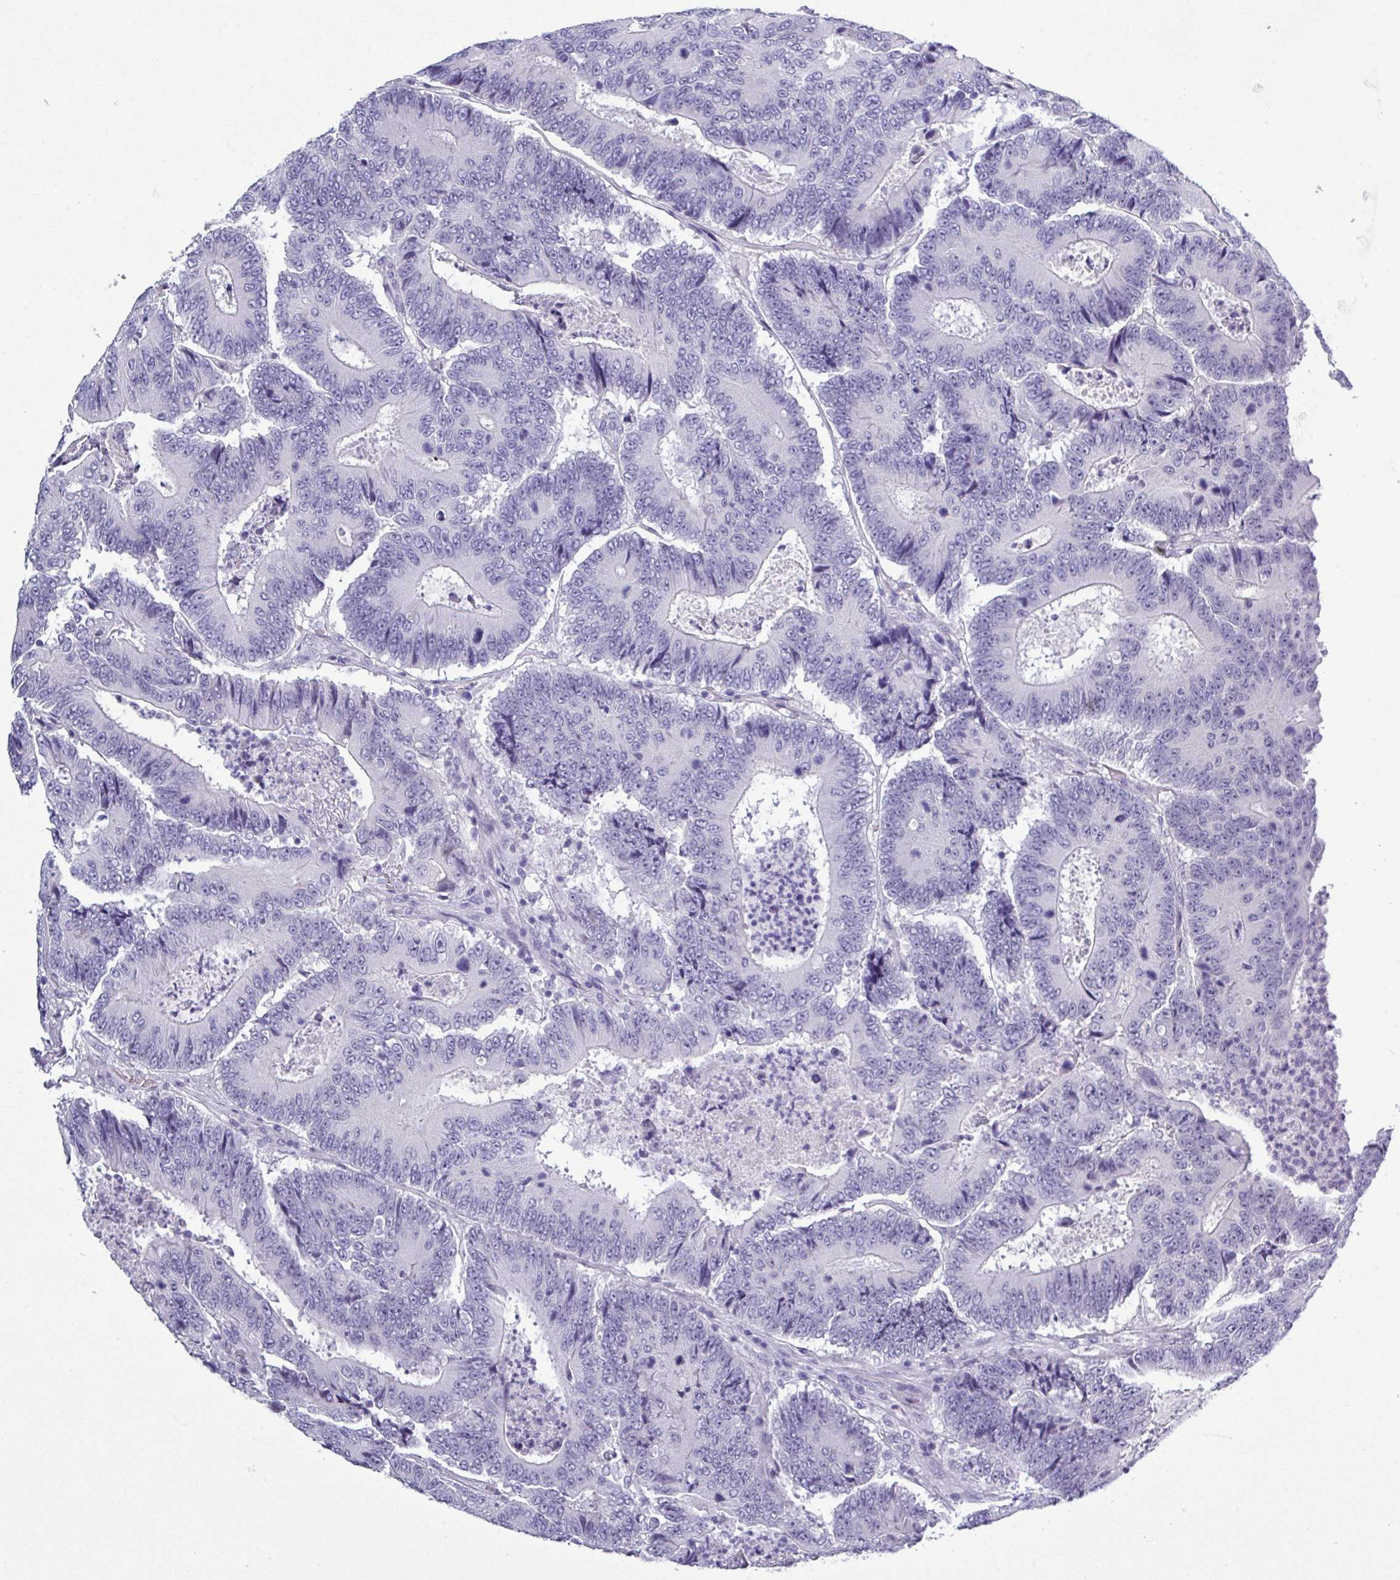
{"staining": {"intensity": "negative", "quantity": "none", "location": "none"}, "tissue": "colorectal cancer", "cell_type": "Tumor cells", "image_type": "cancer", "snomed": [{"axis": "morphology", "description": "Adenocarcinoma, NOS"}, {"axis": "topography", "description": "Colon"}], "caption": "Human colorectal adenocarcinoma stained for a protein using immunohistochemistry (IHC) shows no positivity in tumor cells.", "gene": "SRGAP1", "patient": {"sex": "male", "age": 83}}